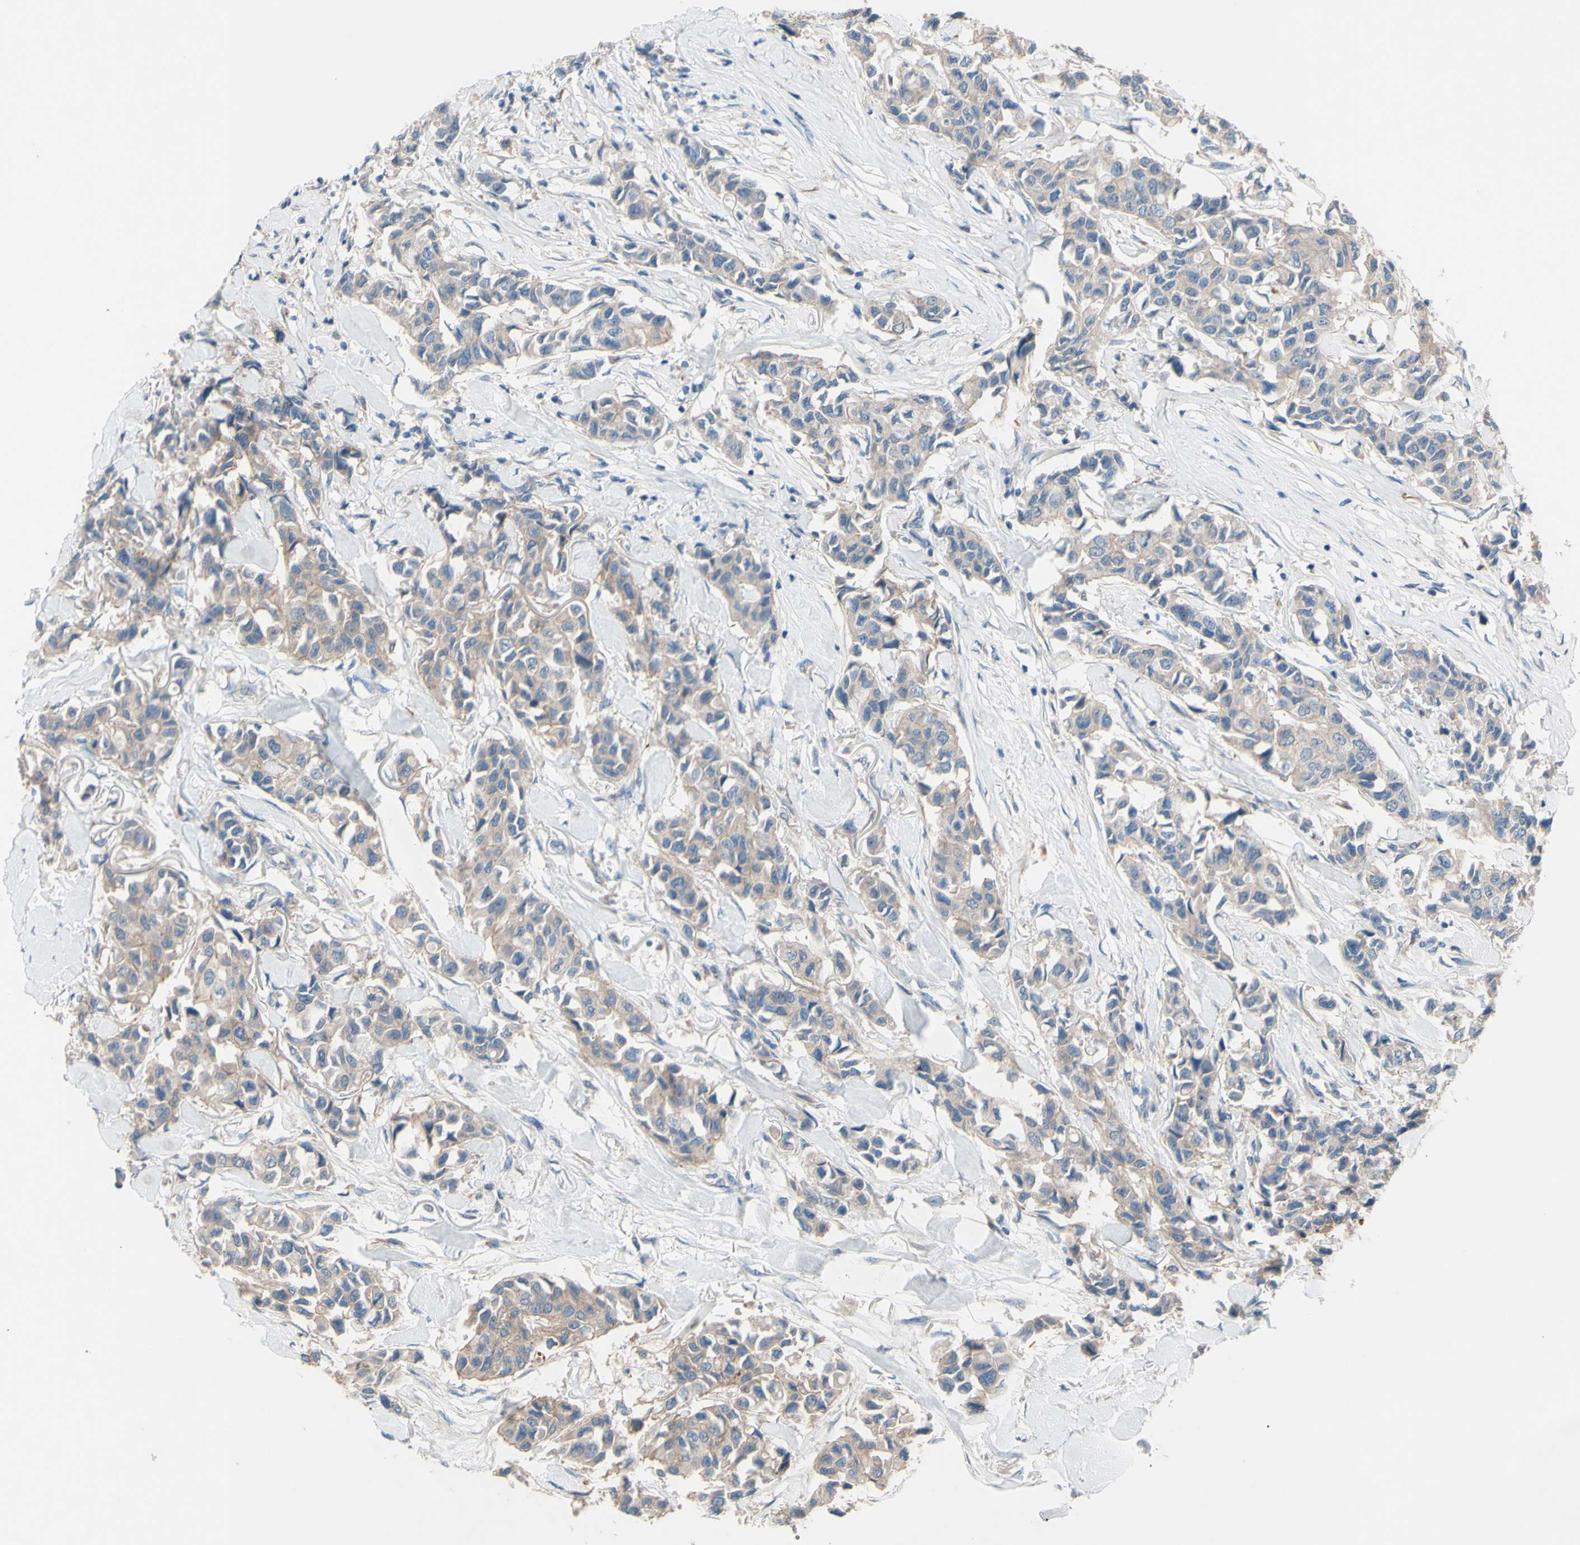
{"staining": {"intensity": "weak", "quantity": ">75%", "location": "cytoplasmic/membranous"}, "tissue": "breast cancer", "cell_type": "Tumor cells", "image_type": "cancer", "snomed": [{"axis": "morphology", "description": "Duct carcinoma"}, {"axis": "topography", "description": "Breast"}], "caption": "There is low levels of weak cytoplasmic/membranous expression in tumor cells of intraductal carcinoma (breast), as demonstrated by immunohistochemical staining (brown color).", "gene": "CDCP1", "patient": {"sex": "female", "age": 80}}